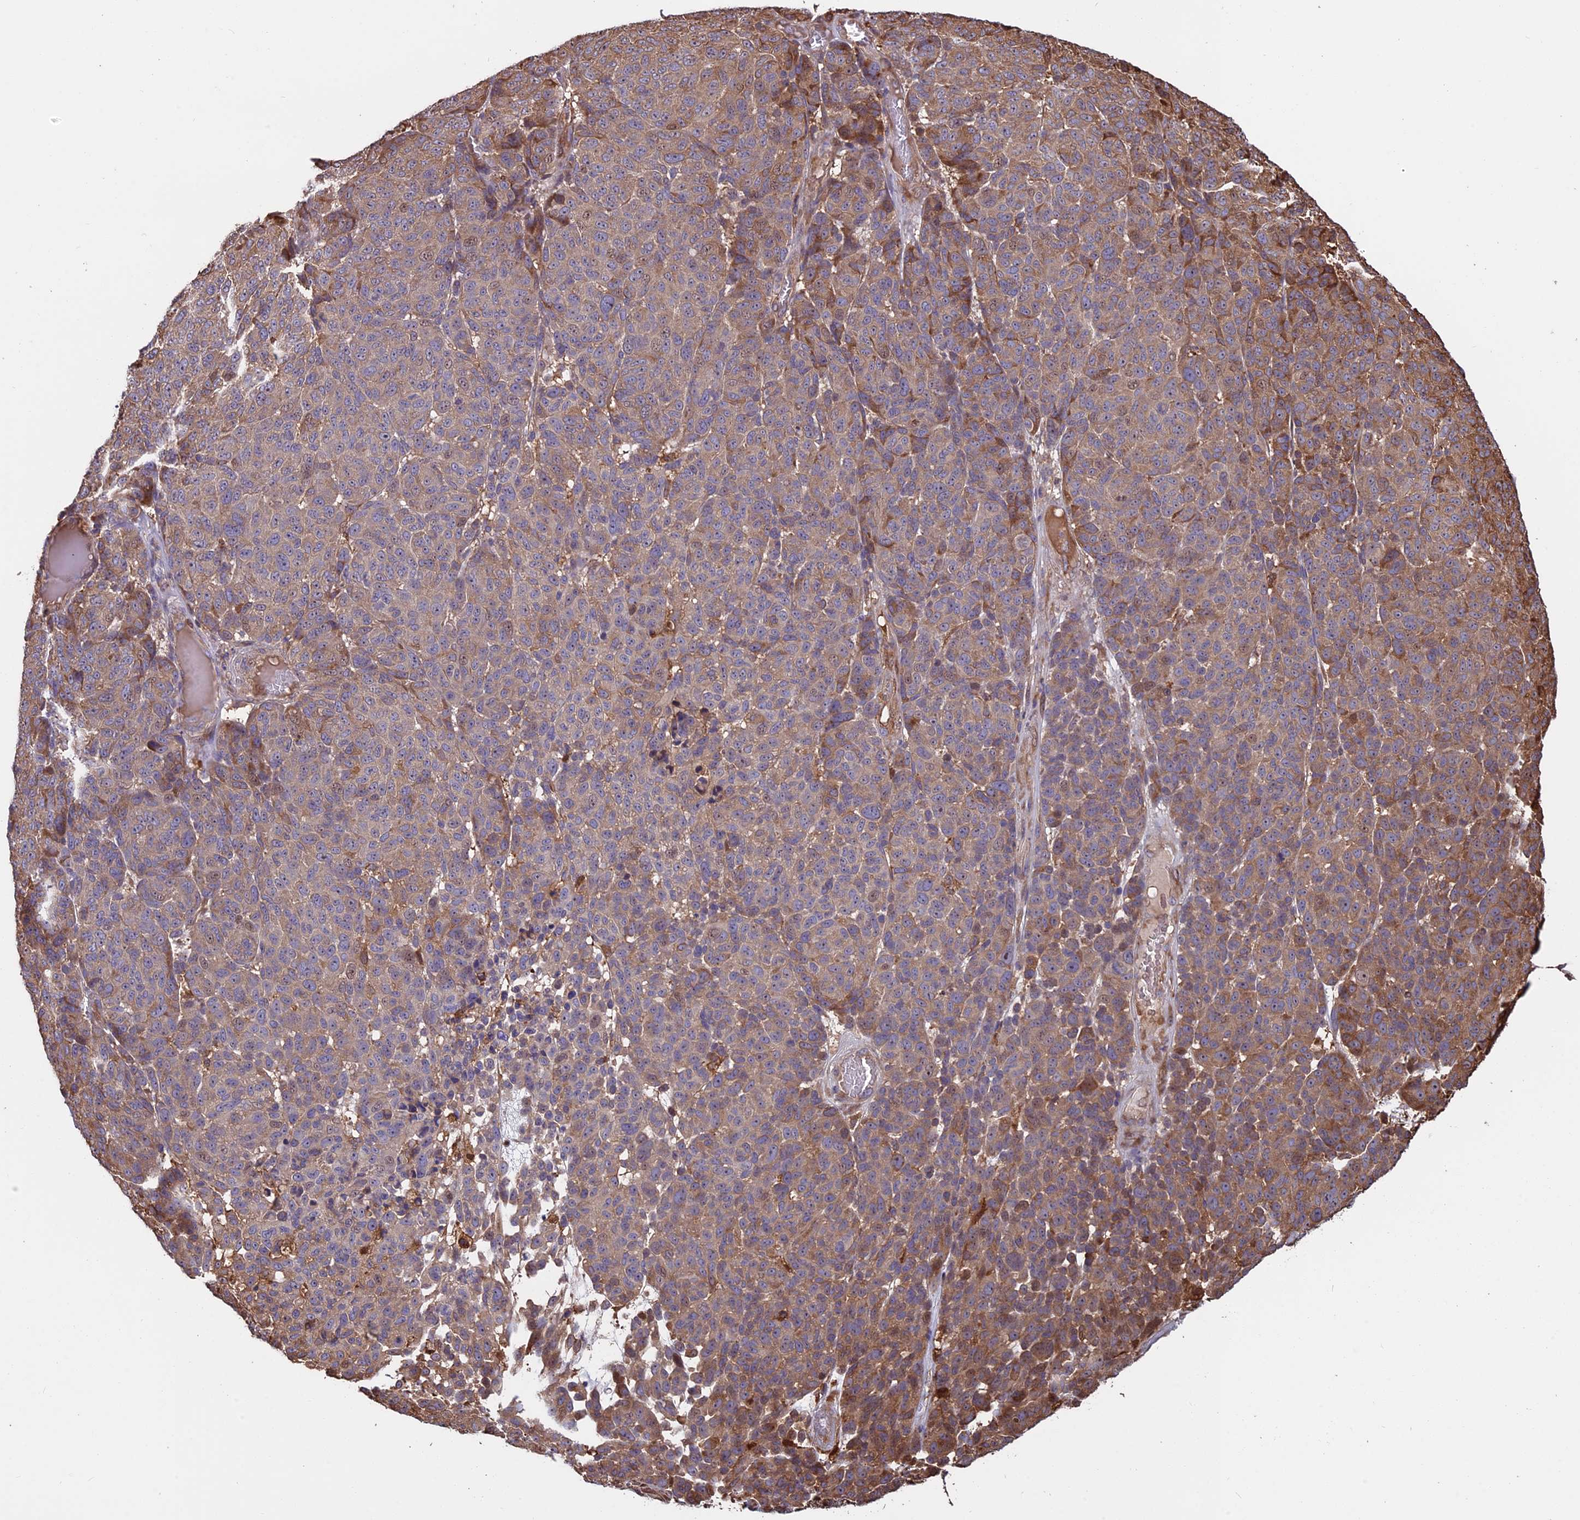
{"staining": {"intensity": "moderate", "quantity": "25%-75%", "location": "cytoplasmic/membranous"}, "tissue": "melanoma", "cell_type": "Tumor cells", "image_type": "cancer", "snomed": [{"axis": "morphology", "description": "Malignant melanoma, NOS"}, {"axis": "topography", "description": "Skin"}], "caption": "Melanoma stained for a protein exhibits moderate cytoplasmic/membranous positivity in tumor cells. (DAB IHC, brown staining for protein, blue staining for nuclei).", "gene": "VWA3A", "patient": {"sex": "male", "age": 49}}